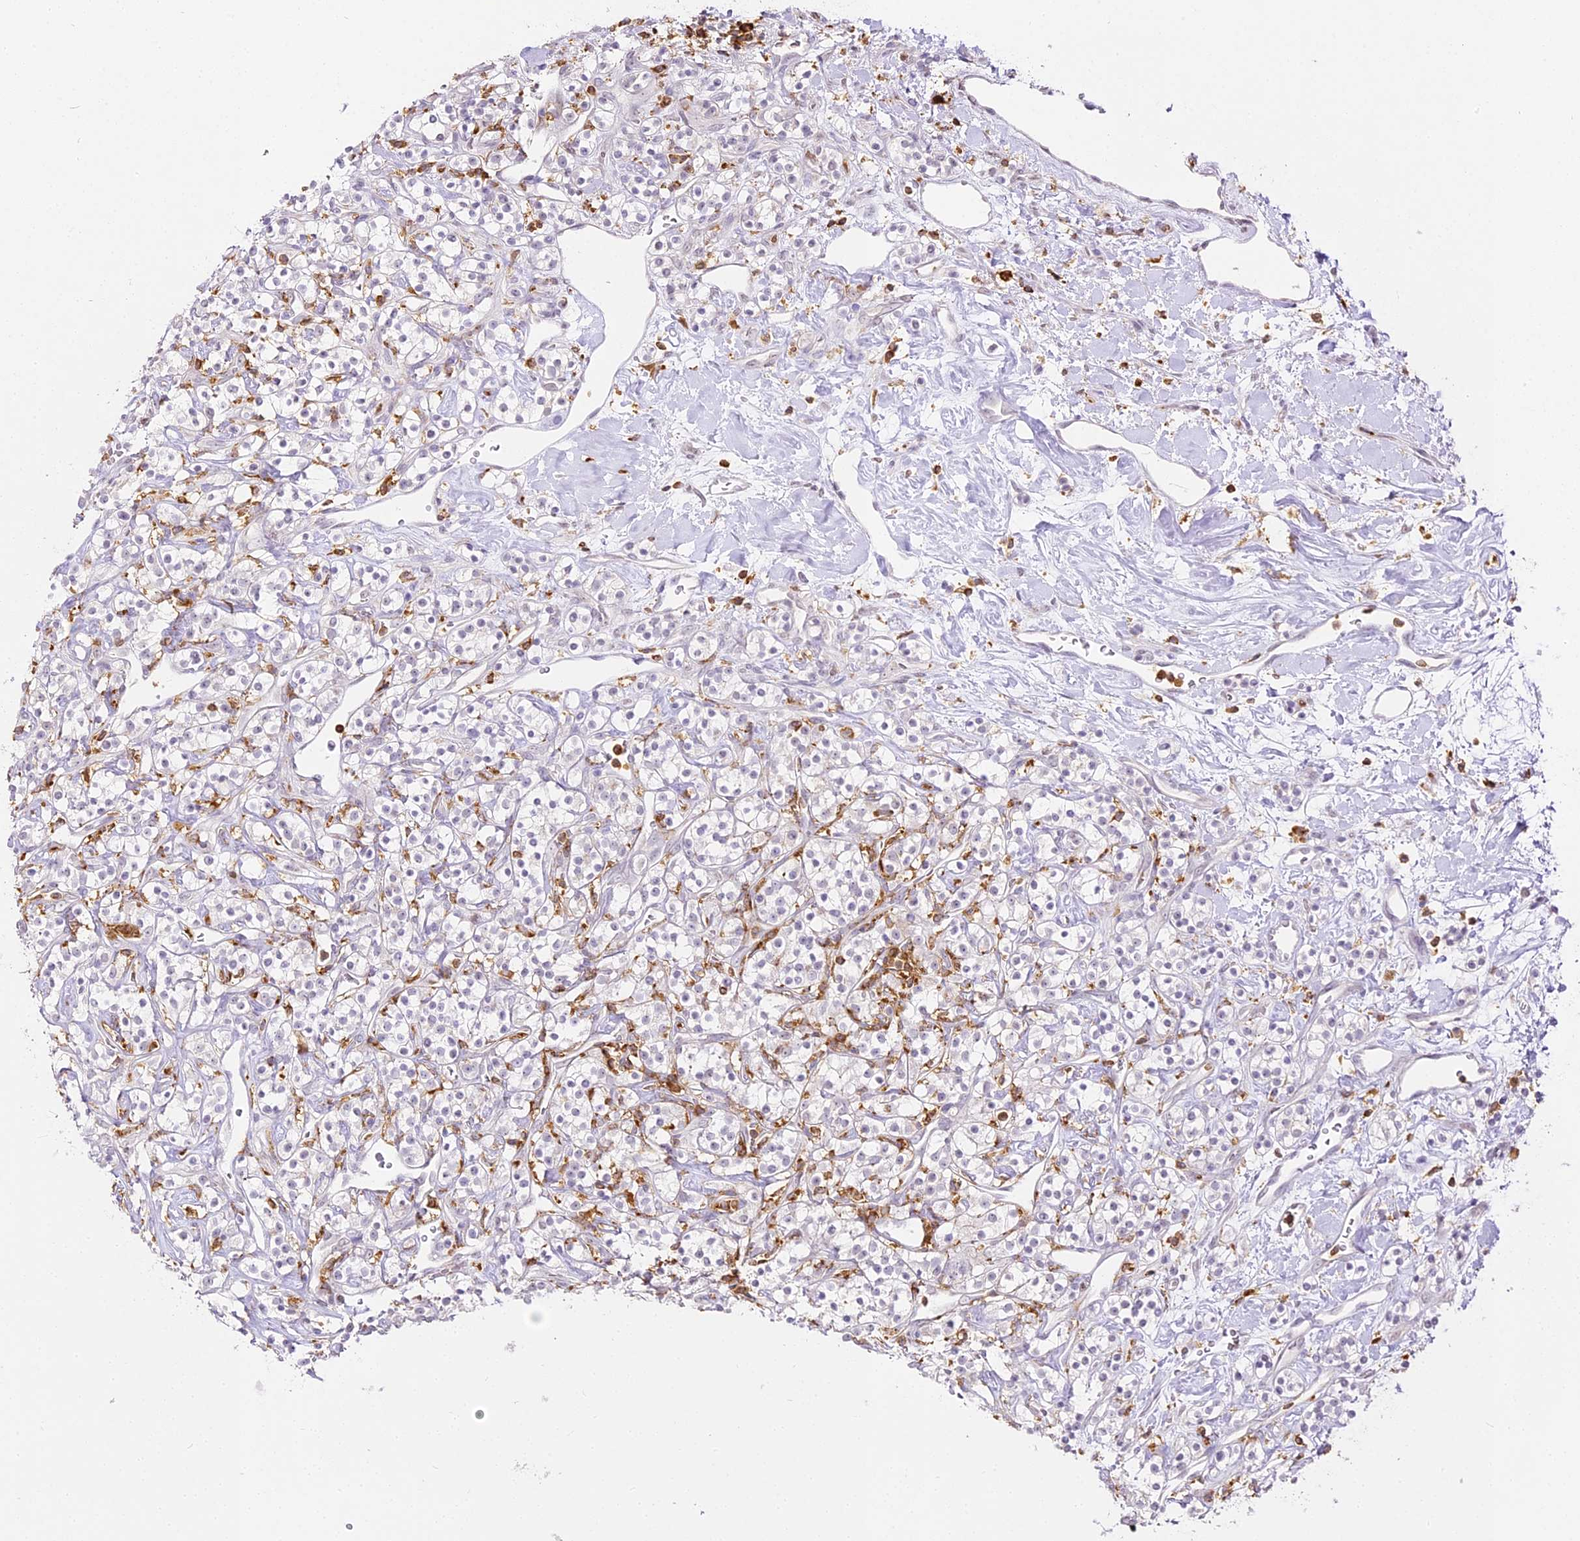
{"staining": {"intensity": "negative", "quantity": "none", "location": "none"}, "tissue": "renal cancer", "cell_type": "Tumor cells", "image_type": "cancer", "snomed": [{"axis": "morphology", "description": "Adenocarcinoma, NOS"}, {"axis": "topography", "description": "Kidney"}], "caption": "This micrograph is of renal adenocarcinoma stained with immunohistochemistry (IHC) to label a protein in brown with the nuclei are counter-stained blue. There is no staining in tumor cells.", "gene": "DOCK2", "patient": {"sex": "male", "age": 77}}